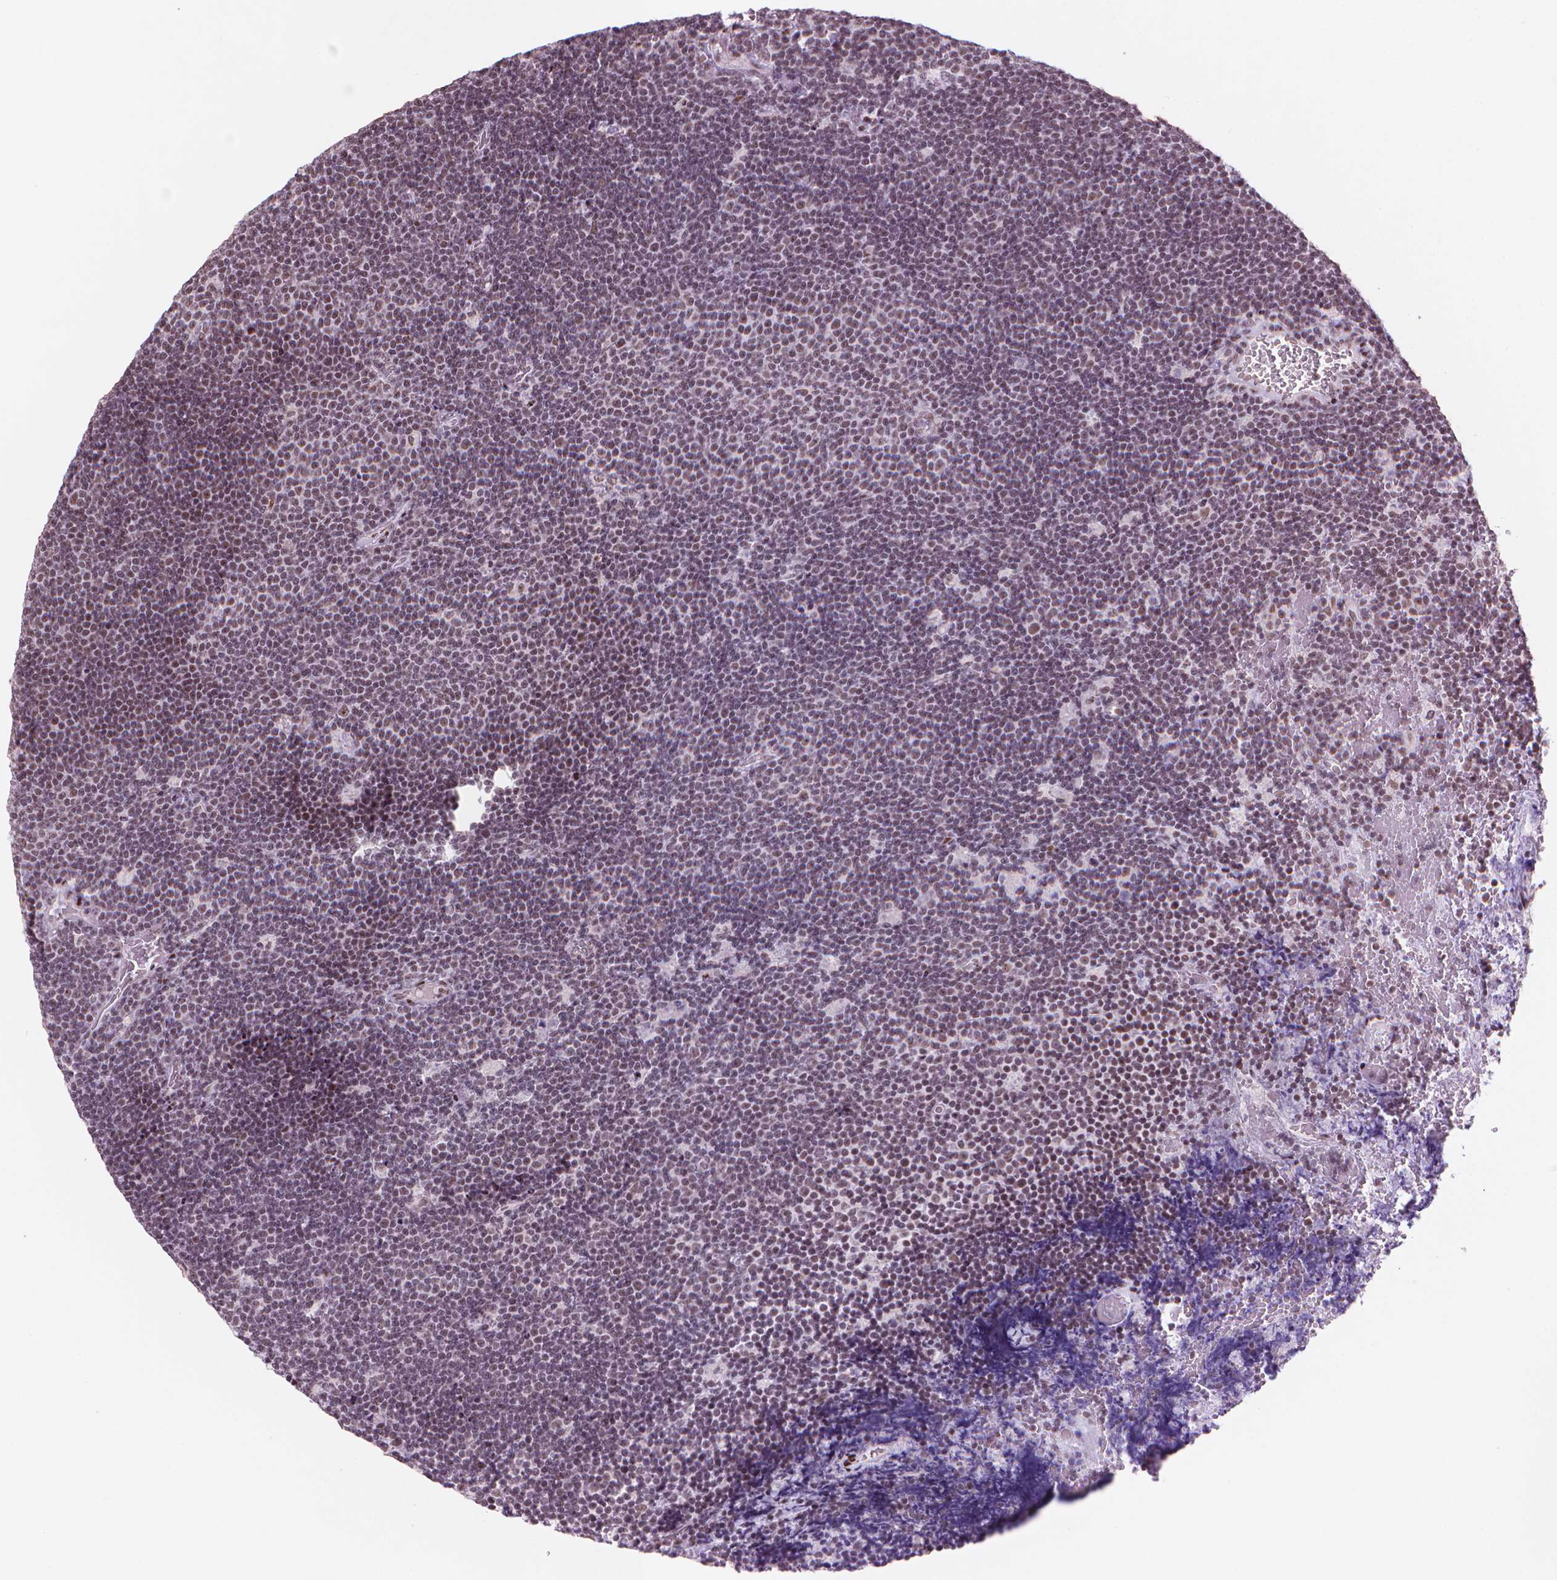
{"staining": {"intensity": "weak", "quantity": "<25%", "location": "nuclear"}, "tissue": "lymphoma", "cell_type": "Tumor cells", "image_type": "cancer", "snomed": [{"axis": "morphology", "description": "Malignant lymphoma, non-Hodgkin's type, Low grade"}, {"axis": "topography", "description": "Brain"}], "caption": "The micrograph displays no significant expression in tumor cells of lymphoma.", "gene": "HES7", "patient": {"sex": "female", "age": 66}}